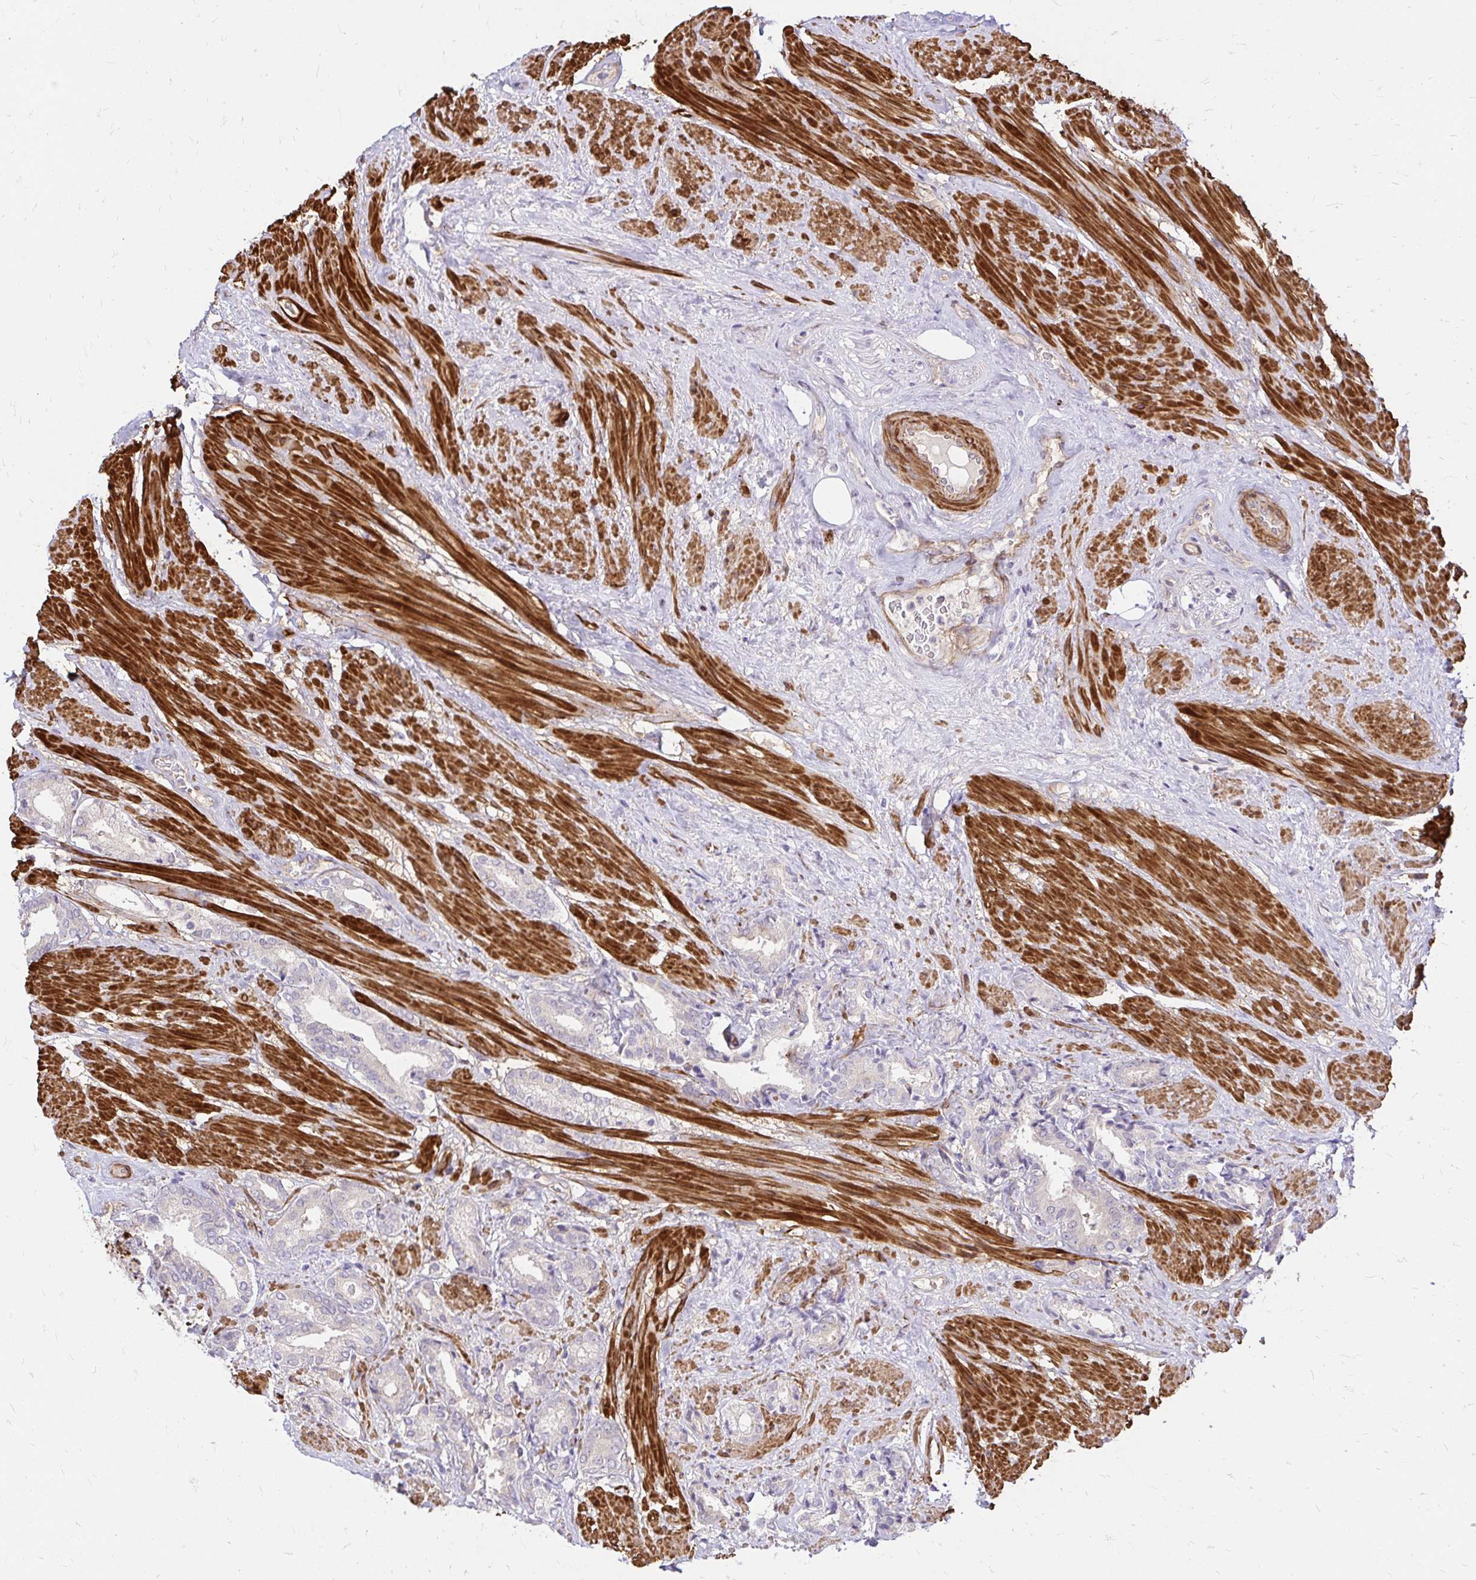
{"staining": {"intensity": "negative", "quantity": "none", "location": "none"}, "tissue": "prostate cancer", "cell_type": "Tumor cells", "image_type": "cancer", "snomed": [{"axis": "morphology", "description": "Adenocarcinoma, High grade"}, {"axis": "topography", "description": "Prostate"}], "caption": "The photomicrograph exhibits no significant positivity in tumor cells of prostate cancer (adenocarcinoma (high-grade)).", "gene": "YAP1", "patient": {"sex": "male", "age": 56}}